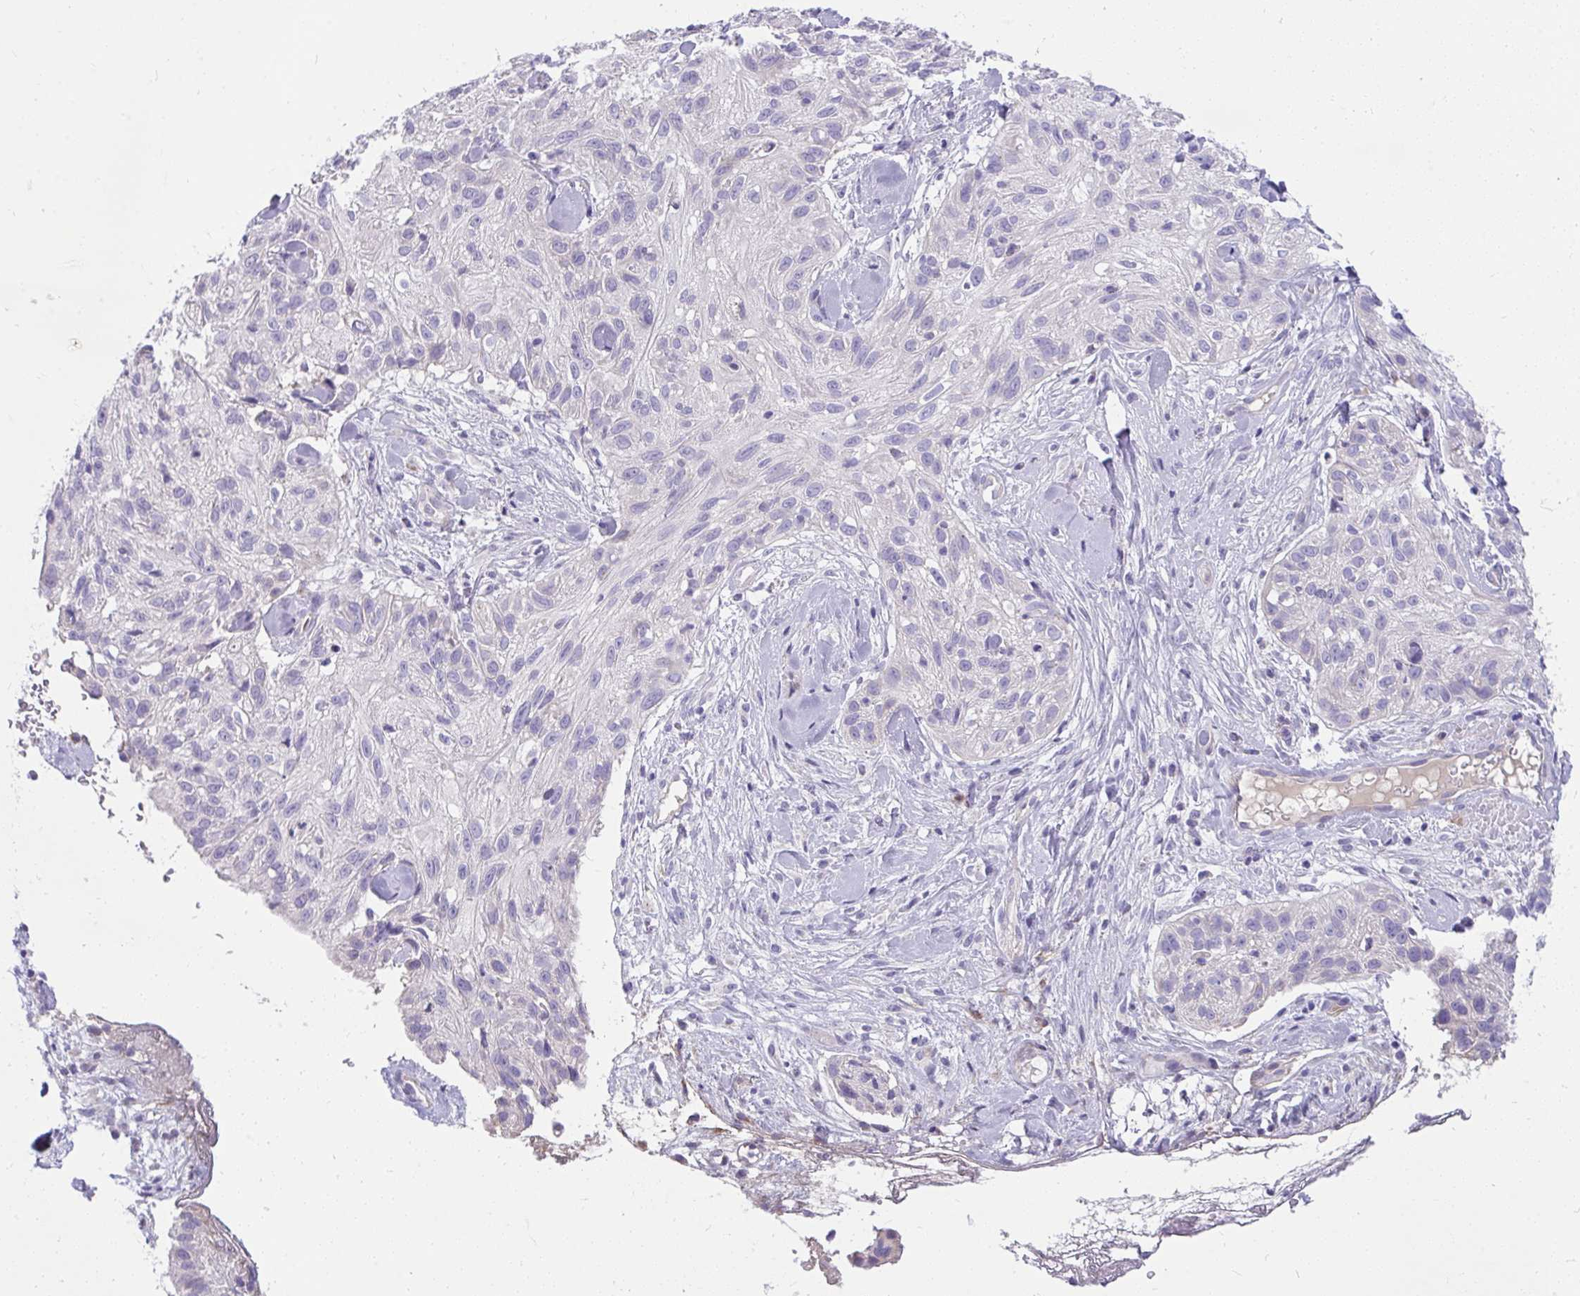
{"staining": {"intensity": "negative", "quantity": "none", "location": "none"}, "tissue": "skin cancer", "cell_type": "Tumor cells", "image_type": "cancer", "snomed": [{"axis": "morphology", "description": "Squamous cell carcinoma, NOS"}, {"axis": "topography", "description": "Skin"}], "caption": "IHC of skin squamous cell carcinoma demonstrates no positivity in tumor cells.", "gene": "PIGZ", "patient": {"sex": "male", "age": 82}}